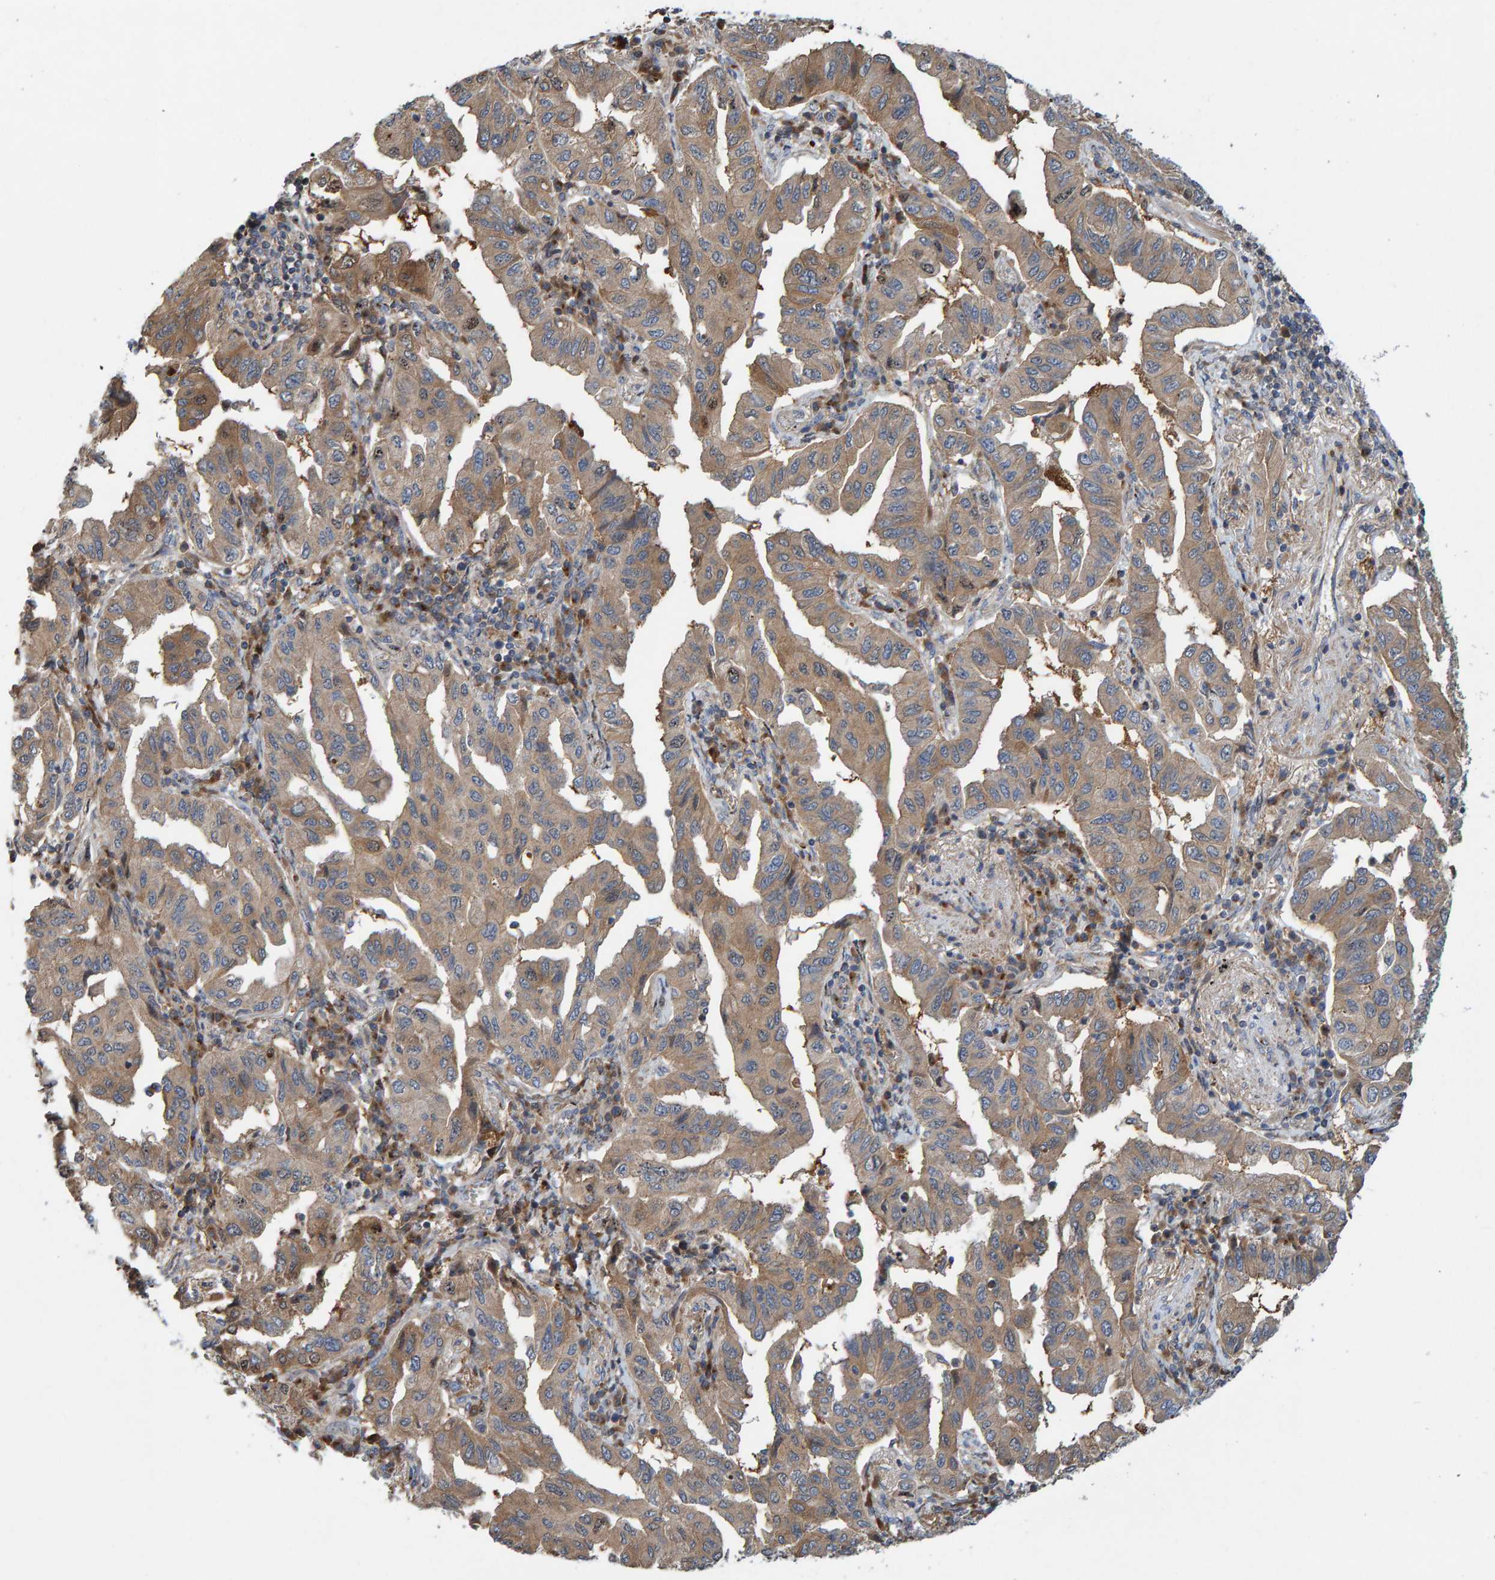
{"staining": {"intensity": "moderate", "quantity": ">75%", "location": "cytoplasmic/membranous"}, "tissue": "lung cancer", "cell_type": "Tumor cells", "image_type": "cancer", "snomed": [{"axis": "morphology", "description": "Adenocarcinoma, NOS"}, {"axis": "topography", "description": "Lung"}], "caption": "The histopathology image reveals staining of lung cancer, revealing moderate cytoplasmic/membranous protein staining (brown color) within tumor cells.", "gene": "KIAA0753", "patient": {"sex": "female", "age": 65}}